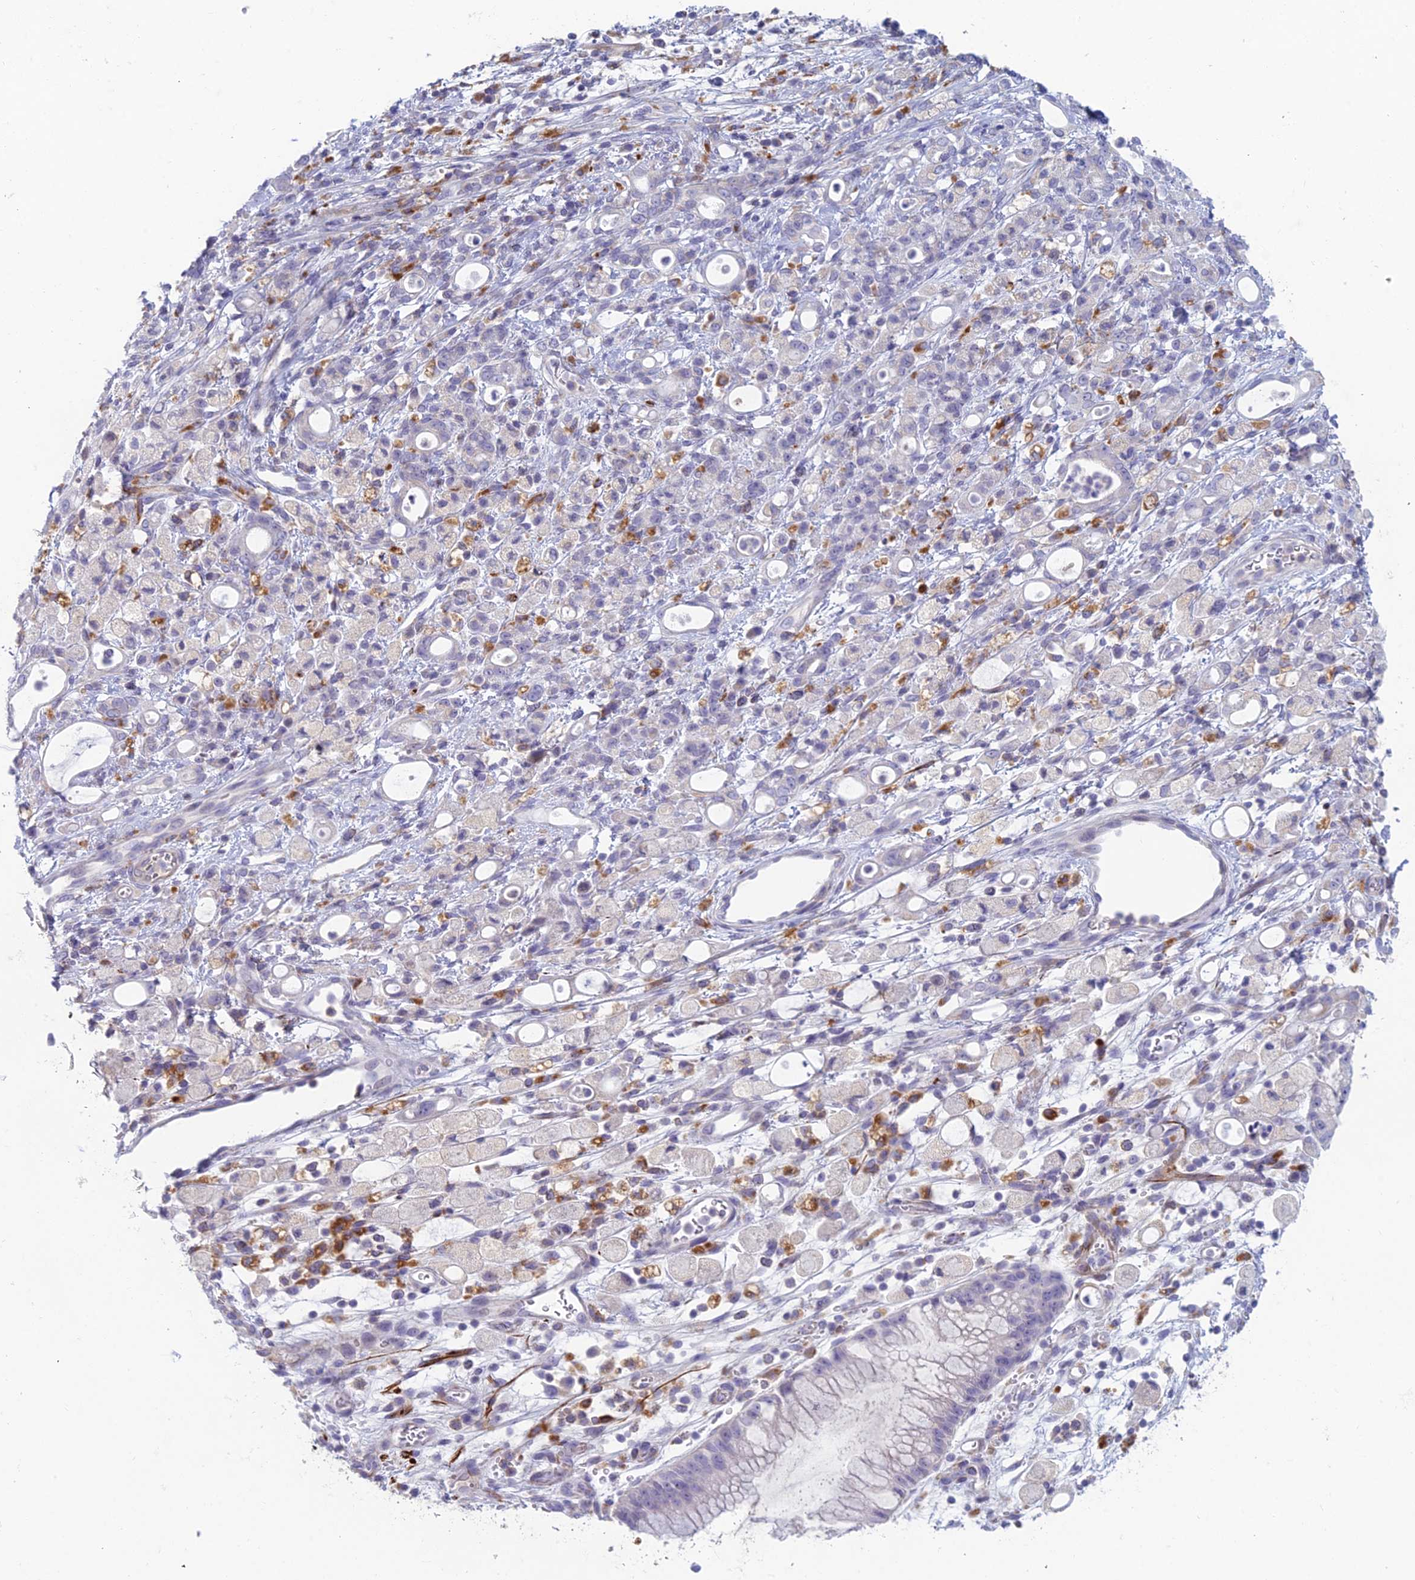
{"staining": {"intensity": "negative", "quantity": "none", "location": "none"}, "tissue": "stomach cancer", "cell_type": "Tumor cells", "image_type": "cancer", "snomed": [{"axis": "morphology", "description": "Adenocarcinoma, NOS"}, {"axis": "topography", "description": "Stomach"}], "caption": "Immunohistochemistry (IHC) micrograph of neoplastic tissue: human stomach adenocarcinoma stained with DAB displays no significant protein staining in tumor cells.", "gene": "FERD3L", "patient": {"sex": "female", "age": 60}}